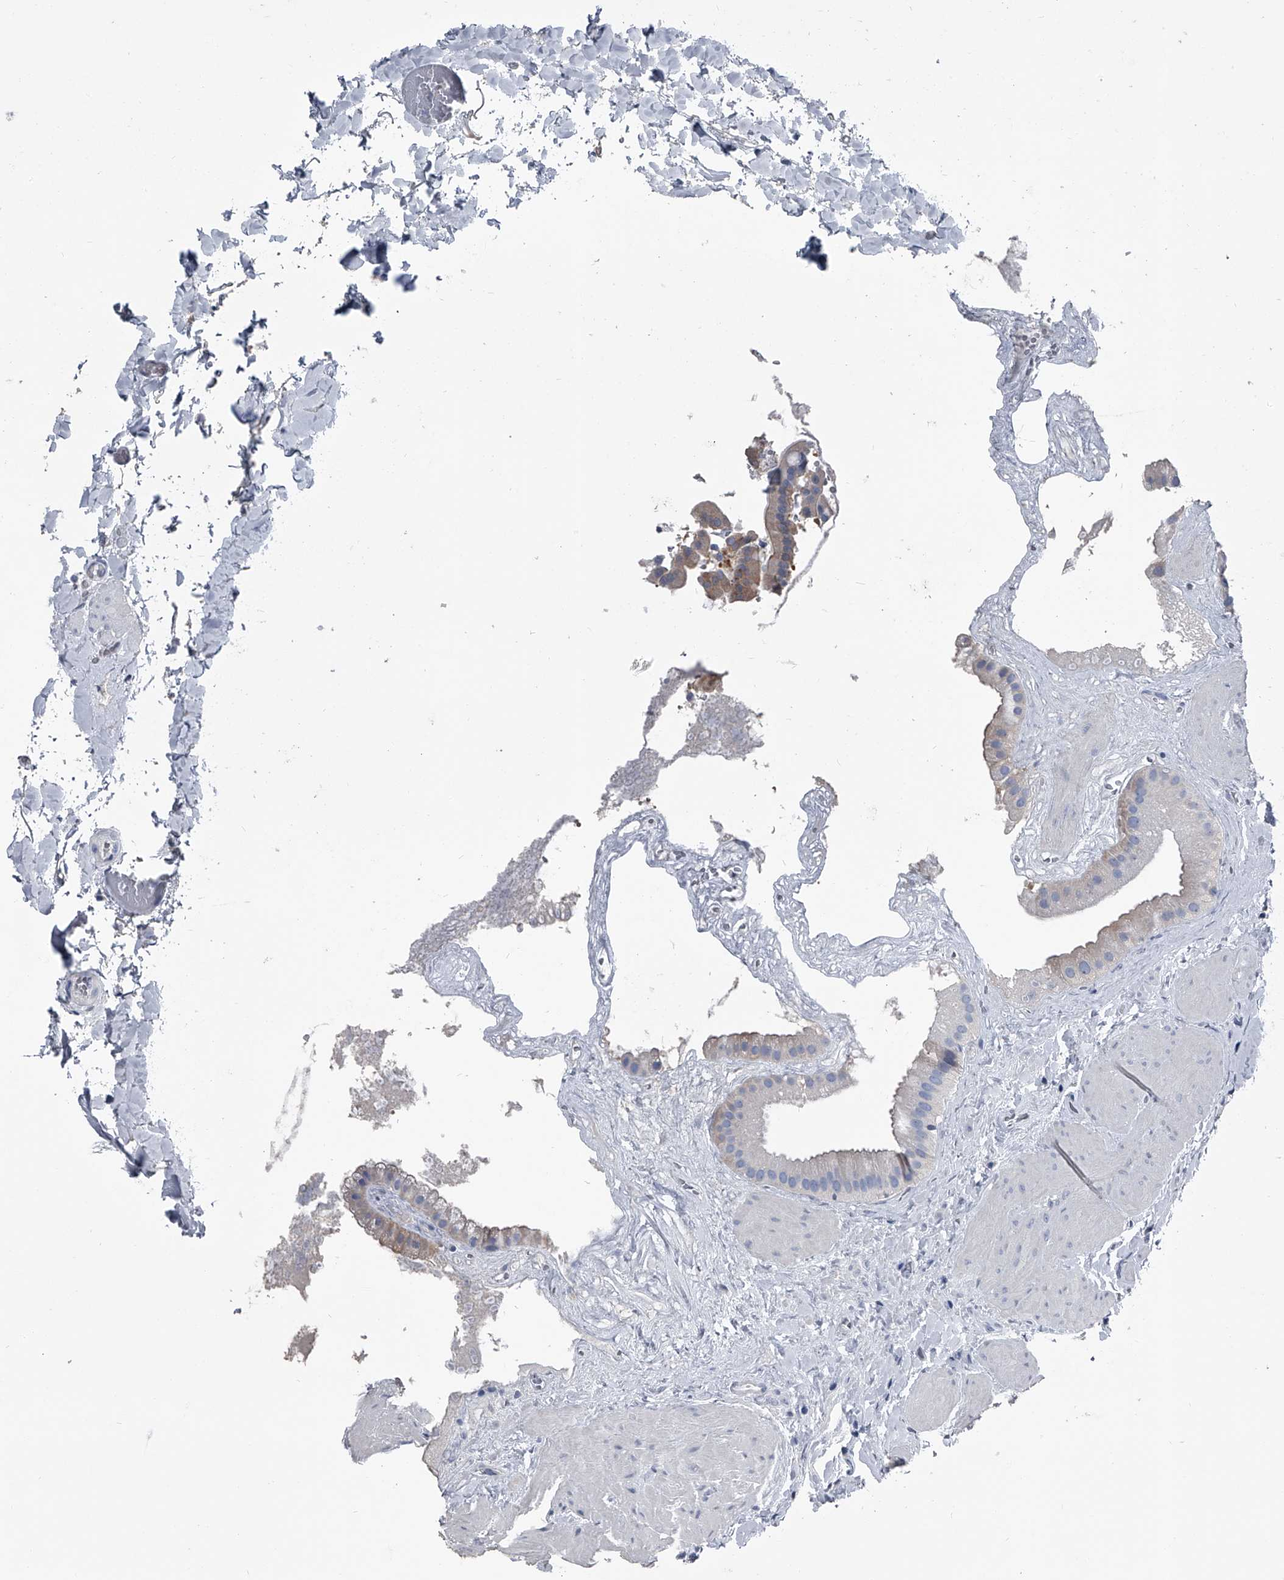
{"staining": {"intensity": "weak", "quantity": "<25%", "location": "cytoplasmic/membranous"}, "tissue": "gallbladder", "cell_type": "Glandular cells", "image_type": "normal", "snomed": [{"axis": "morphology", "description": "Normal tissue, NOS"}, {"axis": "topography", "description": "Gallbladder"}], "caption": "This photomicrograph is of unremarkable gallbladder stained with immunohistochemistry to label a protein in brown with the nuclei are counter-stained blue. There is no expression in glandular cells.", "gene": "KIF13A", "patient": {"sex": "male", "age": 55}}